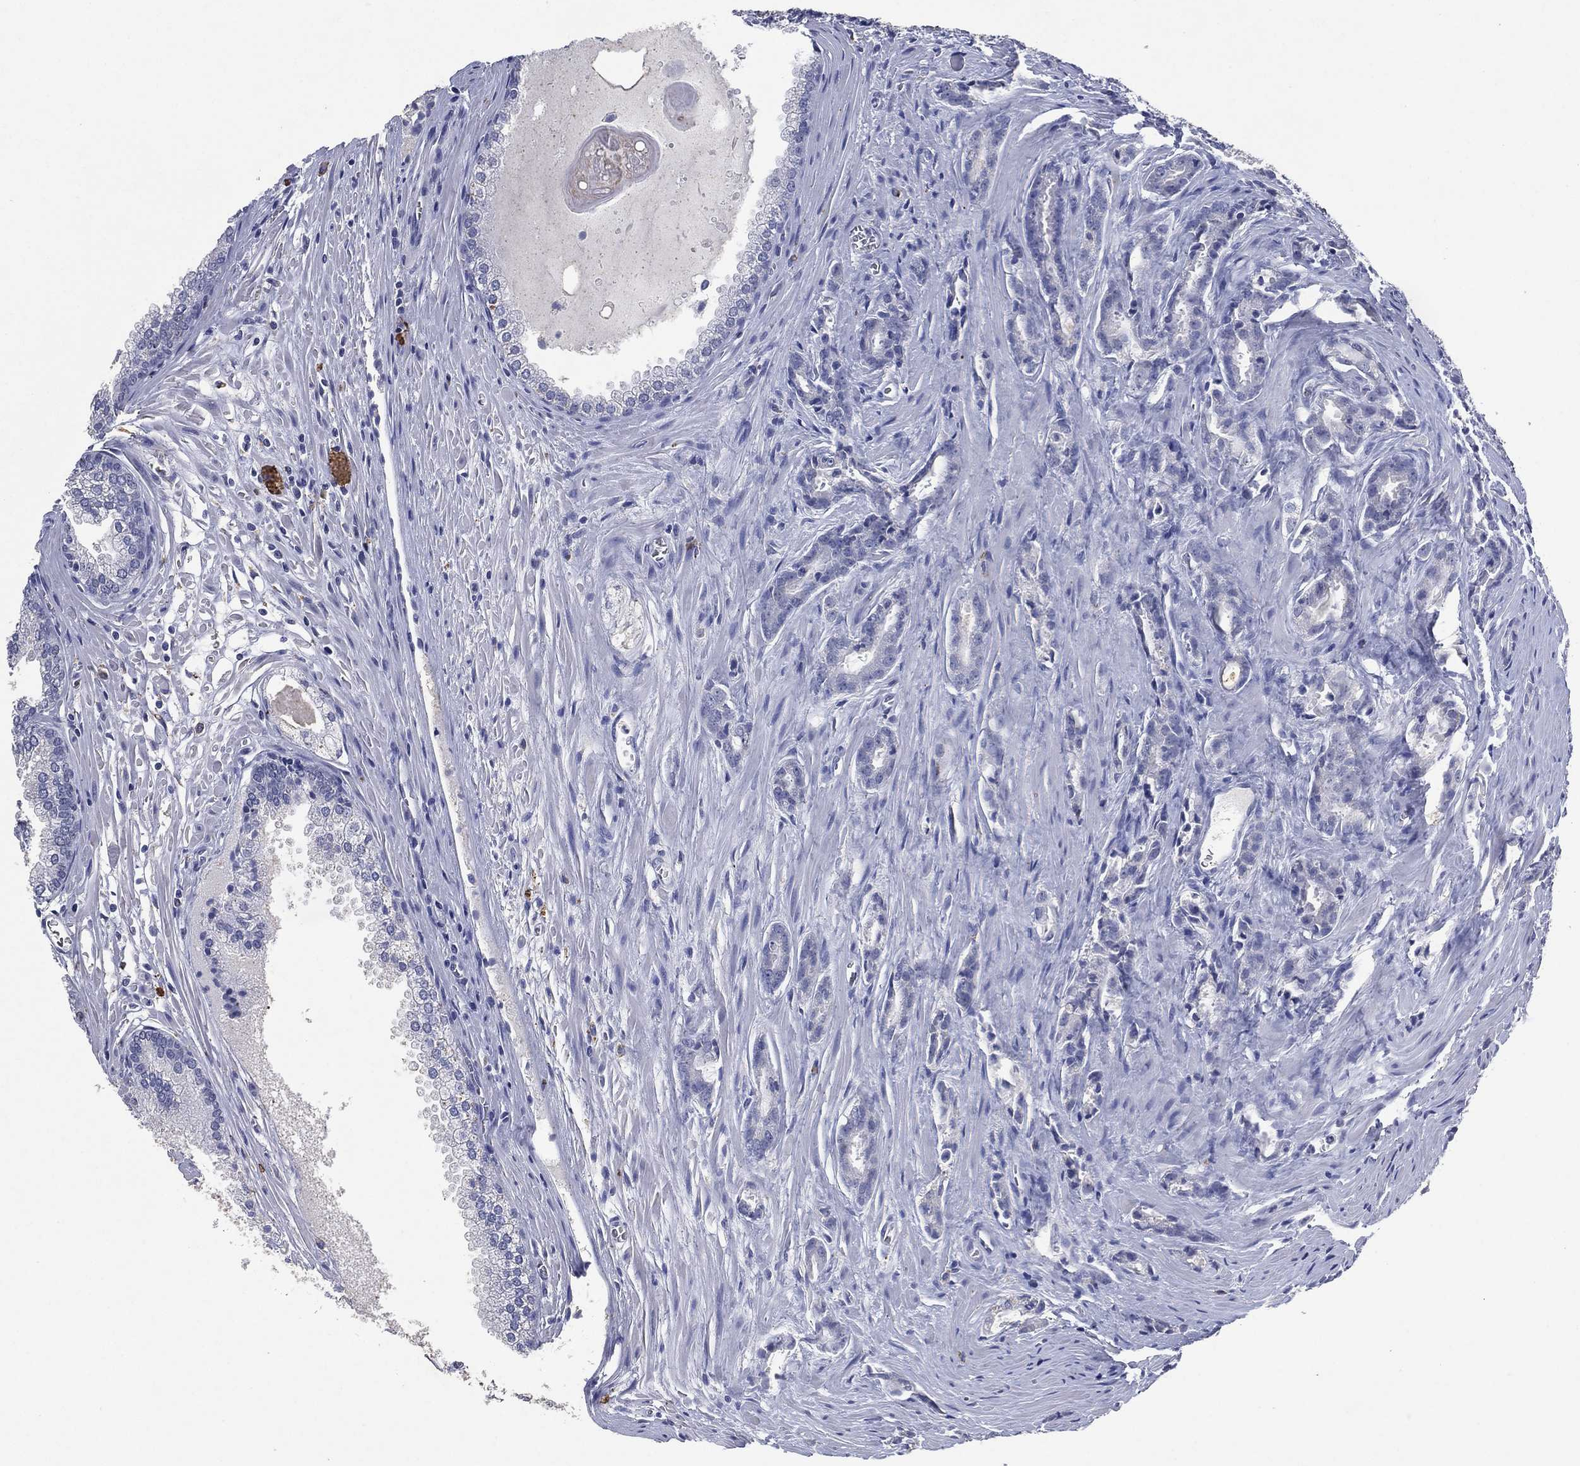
{"staining": {"intensity": "negative", "quantity": "none", "location": "none"}, "tissue": "prostate cancer", "cell_type": "Tumor cells", "image_type": "cancer", "snomed": [{"axis": "morphology", "description": "Adenocarcinoma, NOS"}, {"axis": "morphology", "description": "Adenocarcinoma, High grade"}, {"axis": "topography", "description": "Prostate"}], "caption": "A photomicrograph of human prostate cancer (high-grade adenocarcinoma) is negative for staining in tumor cells. (Stains: DAB immunohistochemistry (IHC) with hematoxylin counter stain, Microscopy: brightfield microscopy at high magnification).", "gene": "FSCN2", "patient": {"sex": "male", "age": 70}}